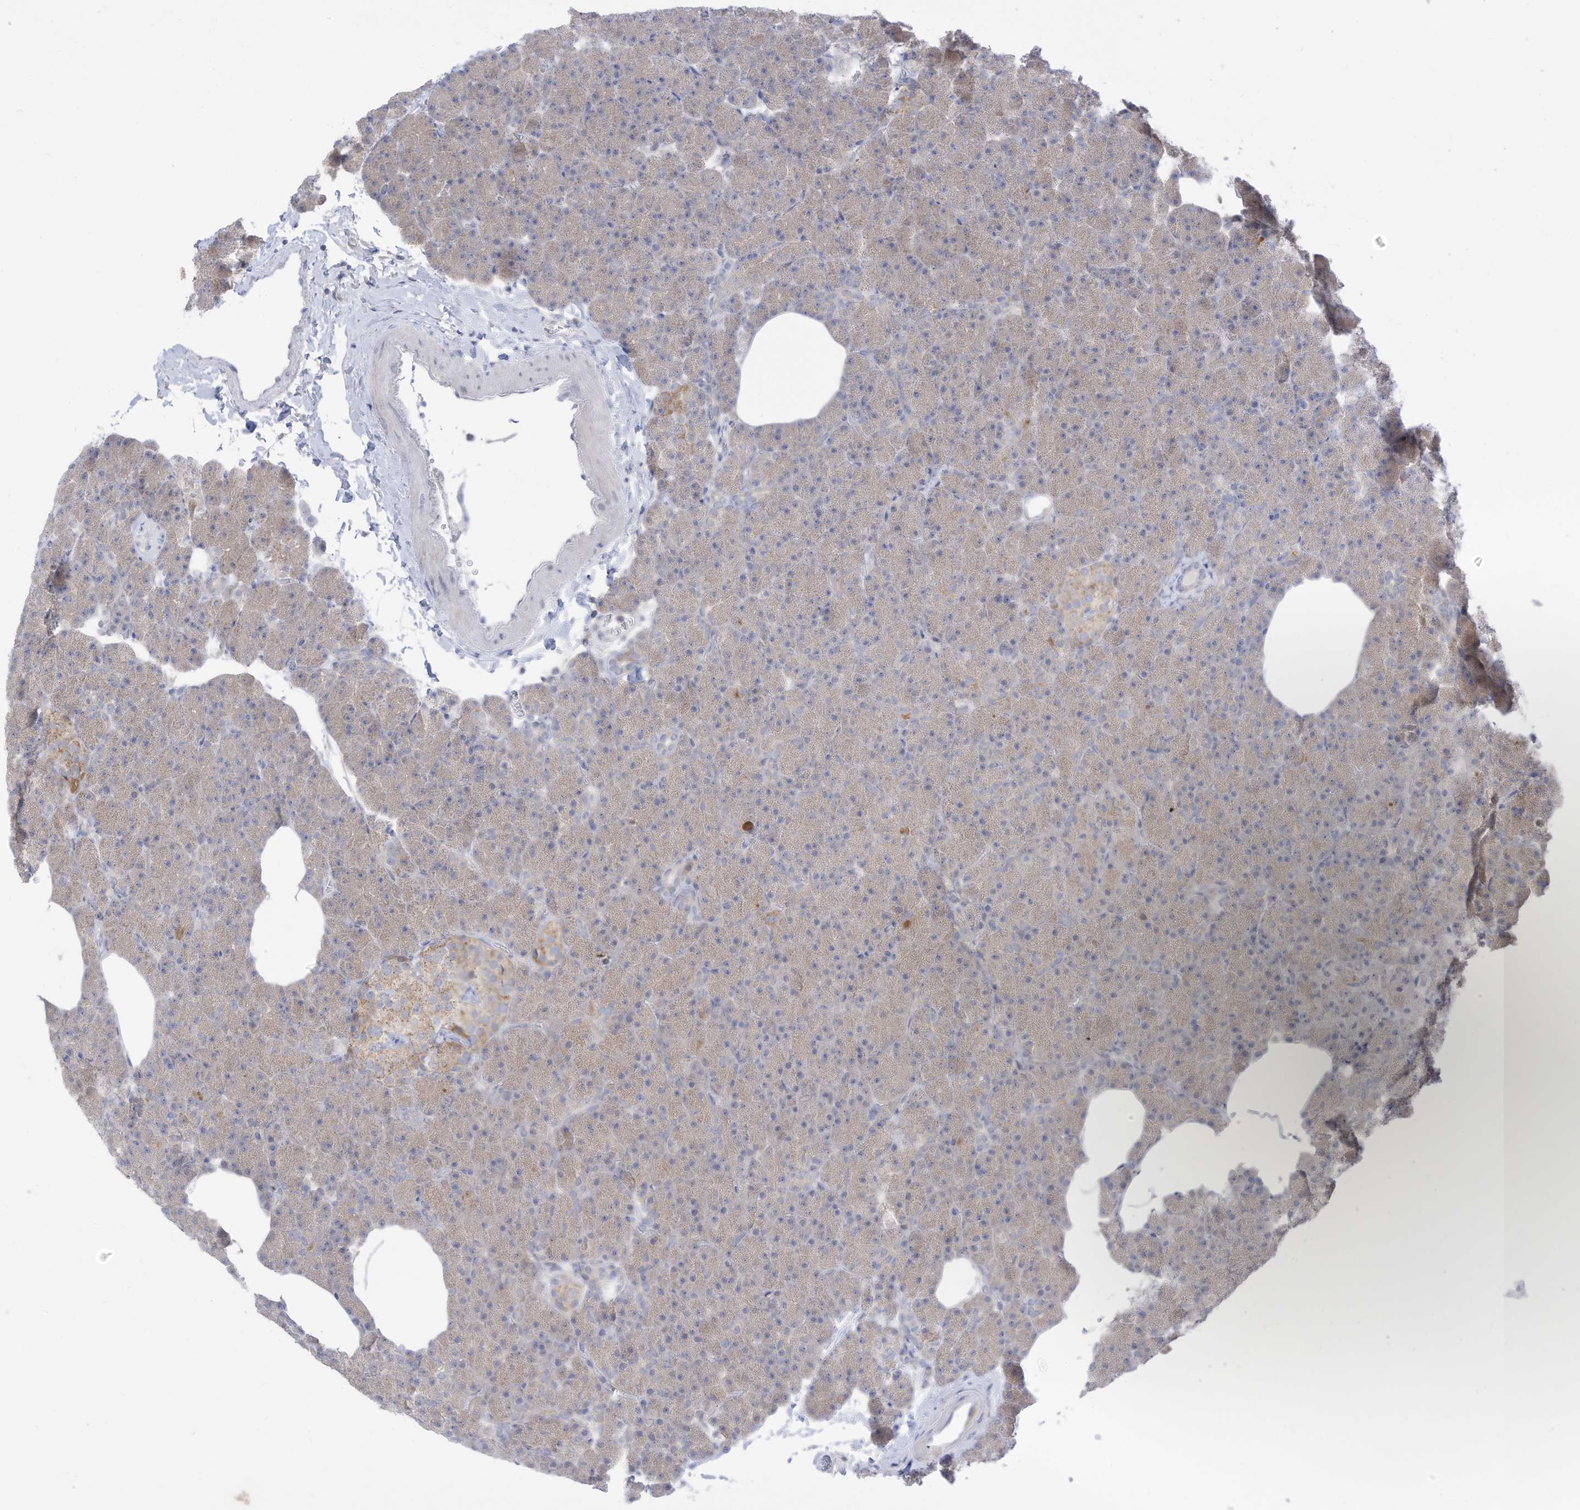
{"staining": {"intensity": "weak", "quantity": "<25%", "location": "cytoplasmic/membranous"}, "tissue": "pancreas", "cell_type": "Exocrine glandular cells", "image_type": "normal", "snomed": [{"axis": "morphology", "description": "Normal tissue, NOS"}, {"axis": "morphology", "description": "Carcinoid, malignant, NOS"}, {"axis": "topography", "description": "Pancreas"}], "caption": "Pancreas was stained to show a protein in brown. There is no significant positivity in exocrine glandular cells. The staining is performed using DAB brown chromogen with nuclei counter-stained in using hematoxylin.", "gene": "OGT", "patient": {"sex": "female", "age": 35}}